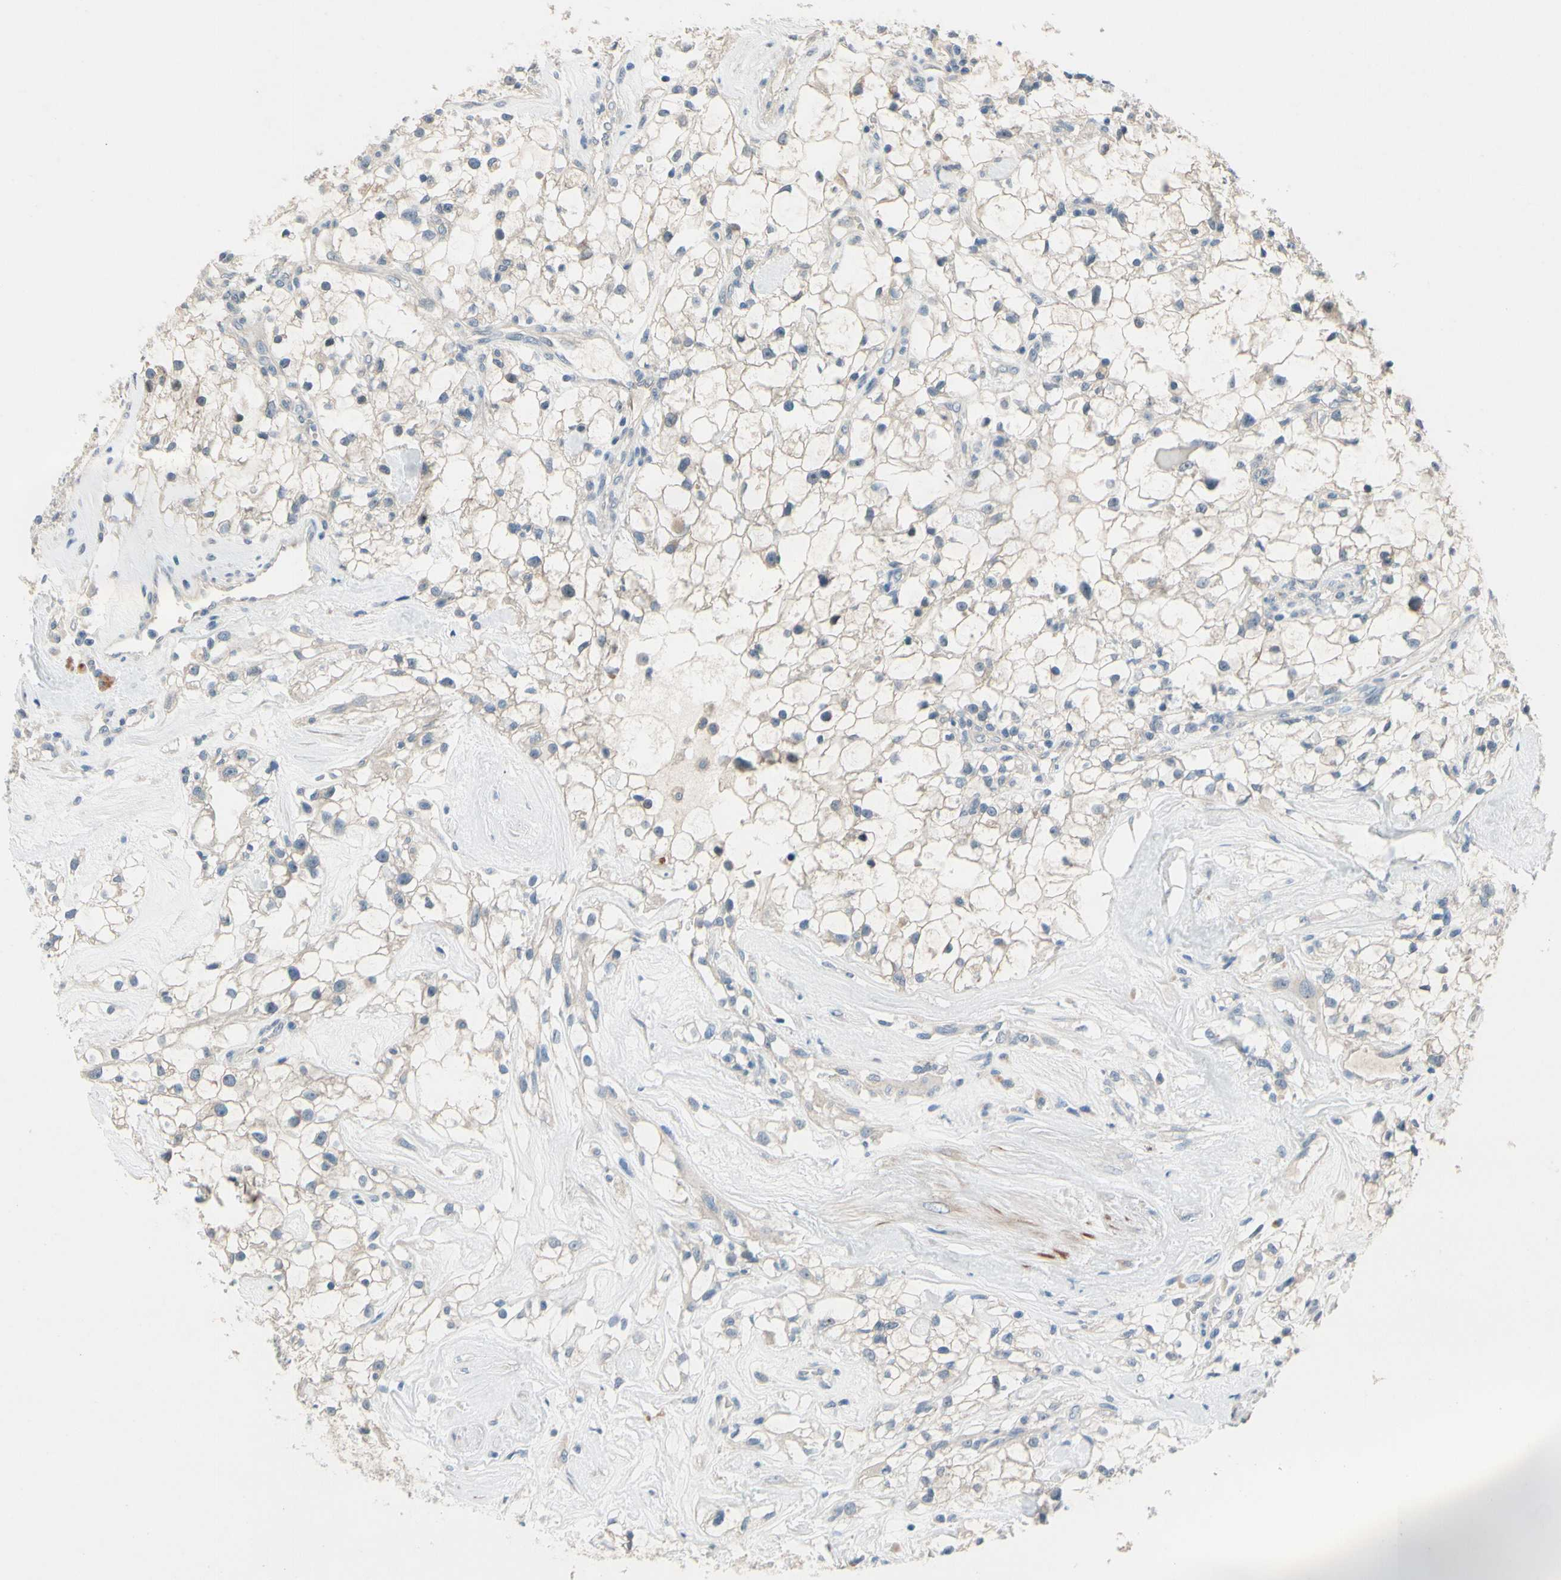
{"staining": {"intensity": "negative", "quantity": "none", "location": "none"}, "tissue": "renal cancer", "cell_type": "Tumor cells", "image_type": "cancer", "snomed": [{"axis": "morphology", "description": "Adenocarcinoma, NOS"}, {"axis": "topography", "description": "Kidney"}], "caption": "Immunohistochemistry (IHC) histopathology image of neoplastic tissue: renal cancer stained with DAB shows no significant protein expression in tumor cells.", "gene": "SLC27A6", "patient": {"sex": "female", "age": 60}}